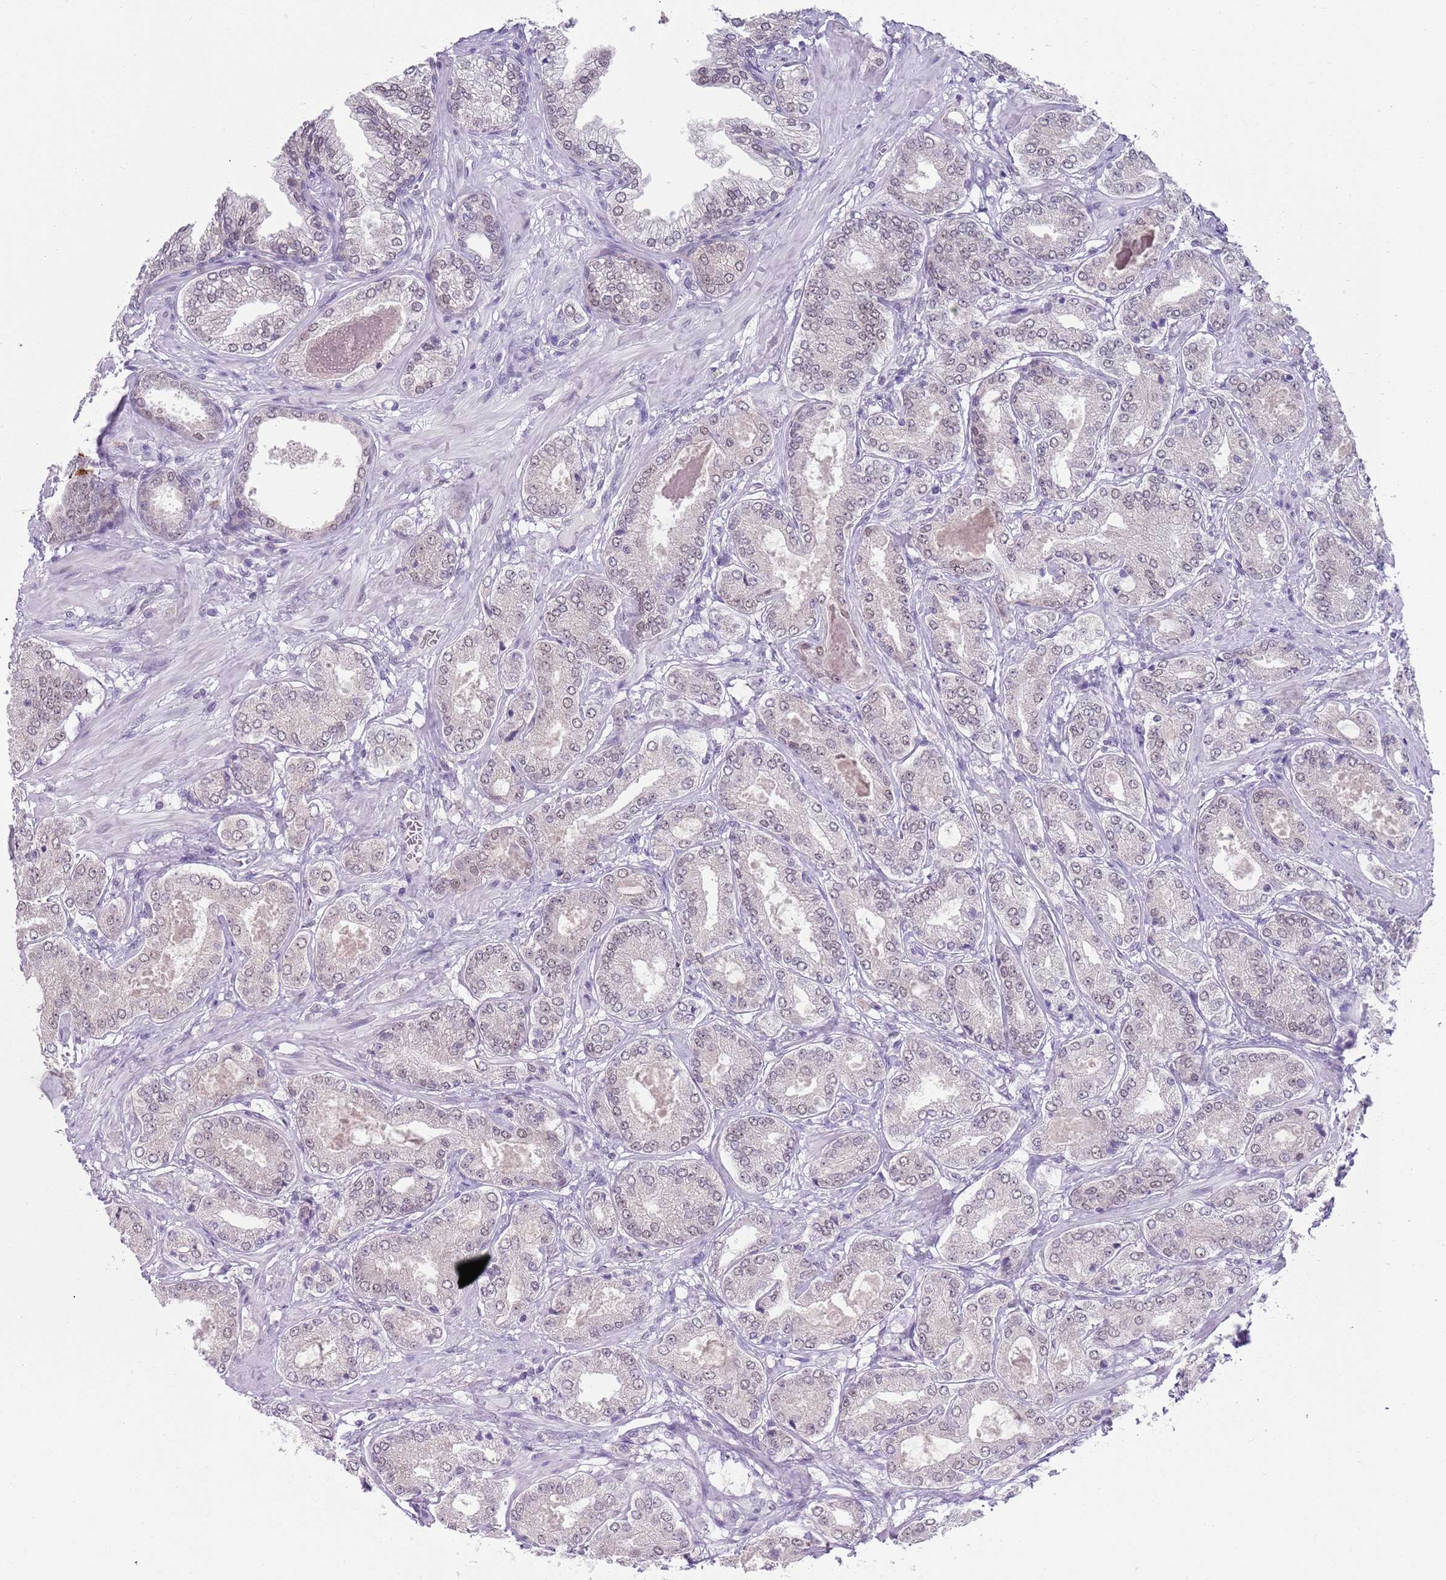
{"staining": {"intensity": "negative", "quantity": "none", "location": "none"}, "tissue": "prostate cancer", "cell_type": "Tumor cells", "image_type": "cancer", "snomed": [{"axis": "morphology", "description": "Adenocarcinoma, Low grade"}, {"axis": "topography", "description": "Prostate"}], "caption": "Immunohistochemical staining of prostate cancer demonstrates no significant positivity in tumor cells. (DAB (3,3'-diaminobenzidine) immunohistochemistry with hematoxylin counter stain).", "gene": "SEPHS2", "patient": {"sex": "male", "age": 63}}